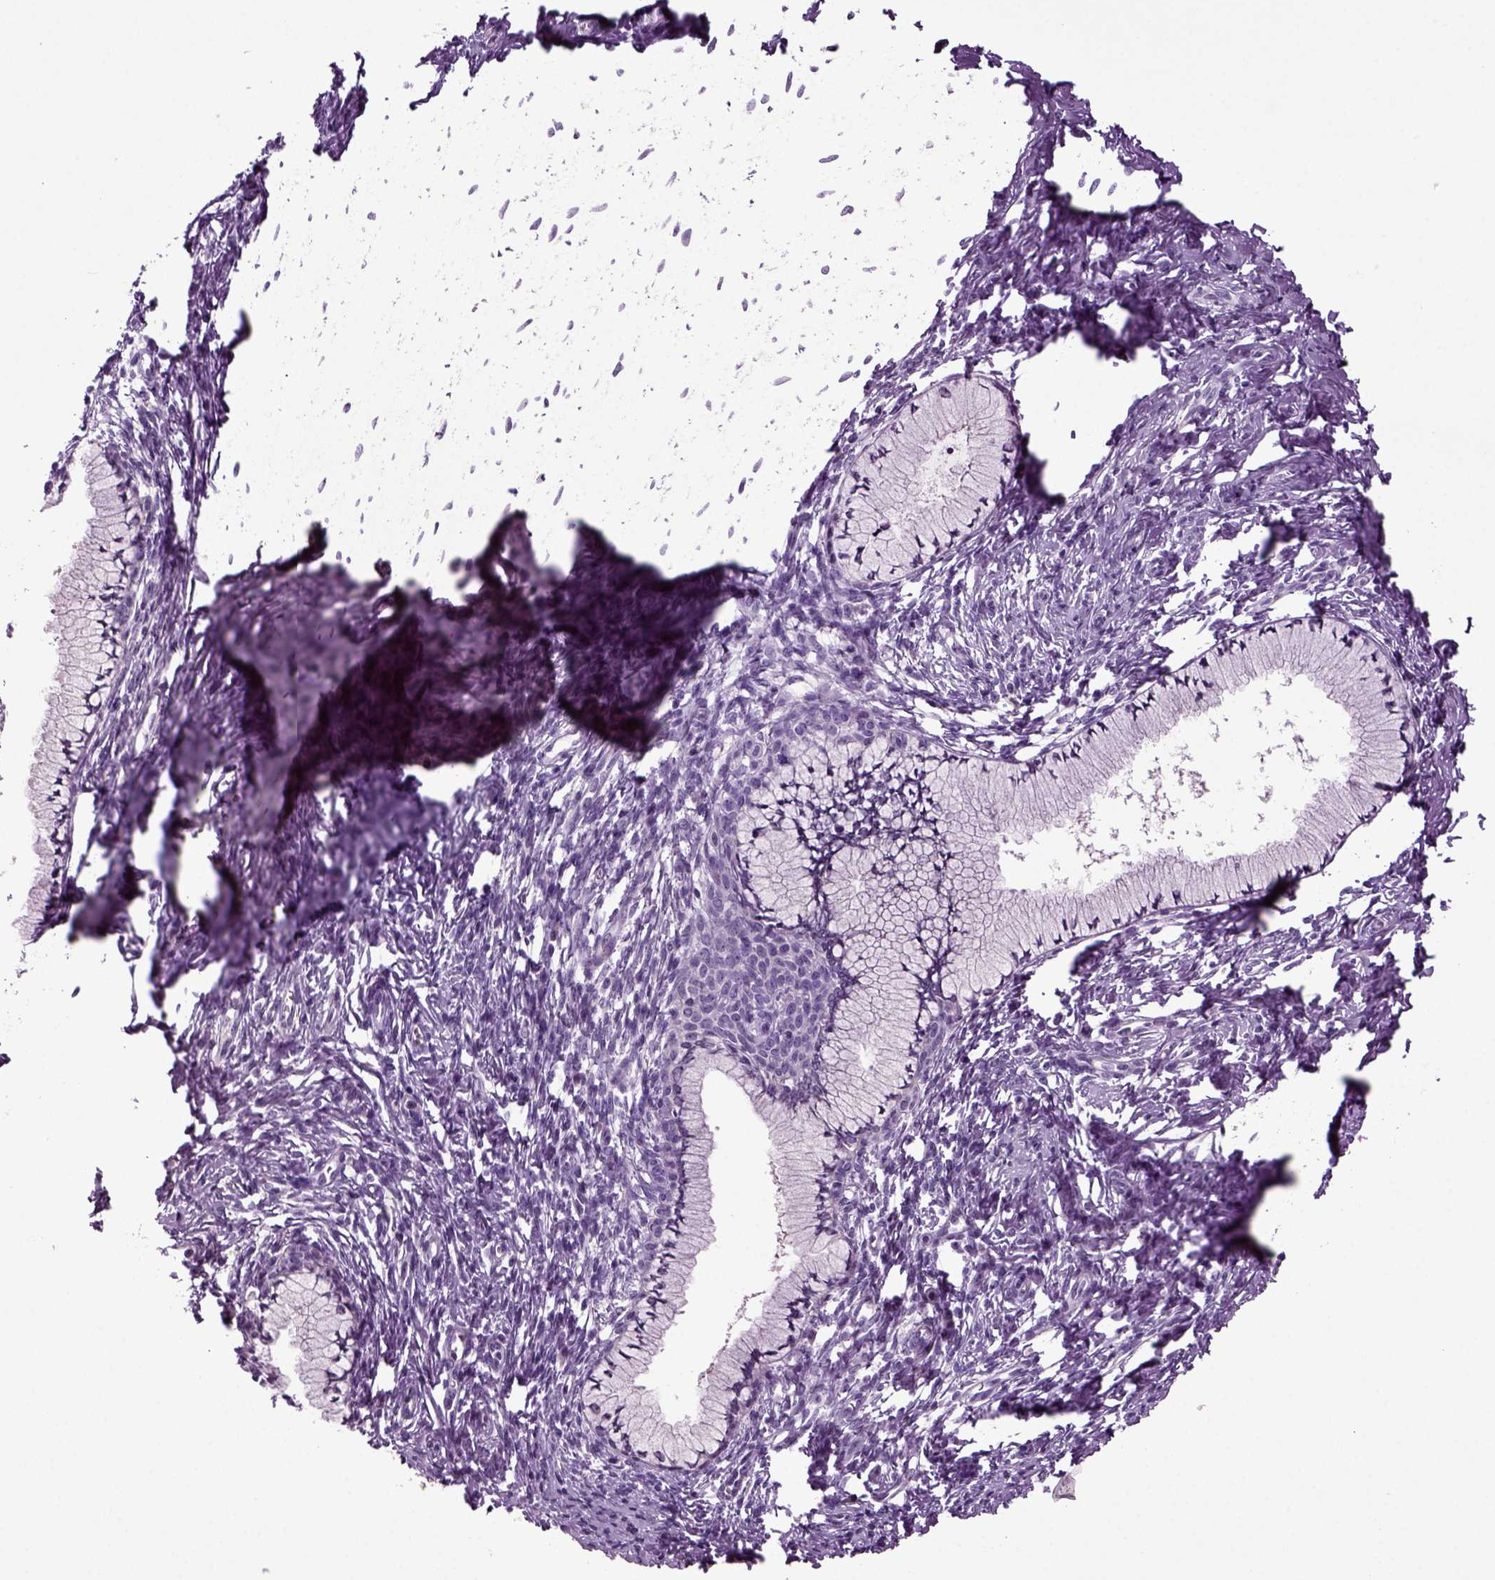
{"staining": {"intensity": "negative", "quantity": "none", "location": "none"}, "tissue": "cervical cancer", "cell_type": "Tumor cells", "image_type": "cancer", "snomed": [{"axis": "morphology", "description": "Squamous cell carcinoma, NOS"}, {"axis": "topography", "description": "Cervix"}], "caption": "Immunohistochemical staining of cervical cancer (squamous cell carcinoma) shows no significant positivity in tumor cells.", "gene": "FGF11", "patient": {"sex": "female", "age": 62}}